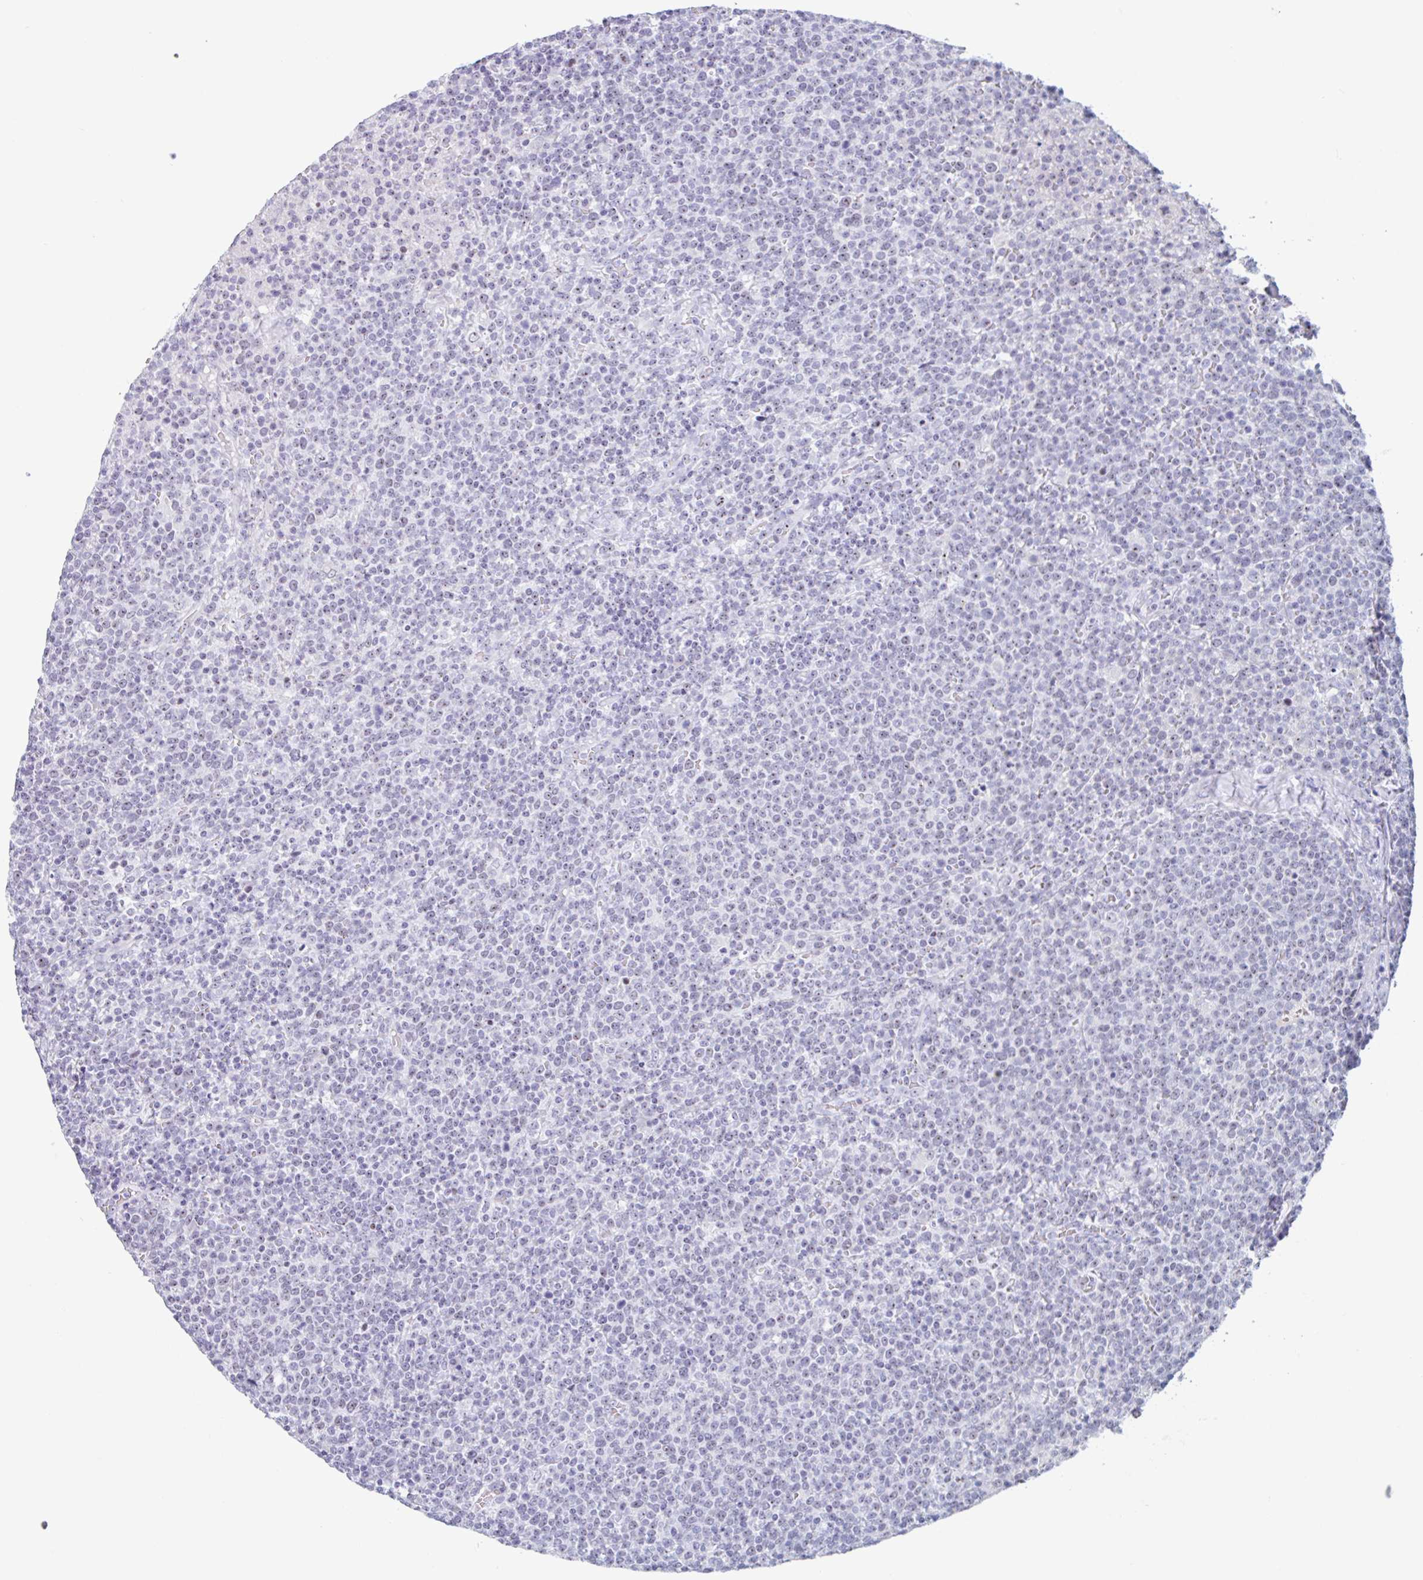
{"staining": {"intensity": "moderate", "quantity": "<25%", "location": "nuclear"}, "tissue": "lymphoma", "cell_type": "Tumor cells", "image_type": "cancer", "snomed": [{"axis": "morphology", "description": "Malignant lymphoma, non-Hodgkin's type, High grade"}, {"axis": "topography", "description": "Lymph node"}], "caption": "IHC photomicrograph of human lymphoma stained for a protein (brown), which demonstrates low levels of moderate nuclear staining in approximately <25% of tumor cells.", "gene": "LENG9", "patient": {"sex": "male", "age": 61}}